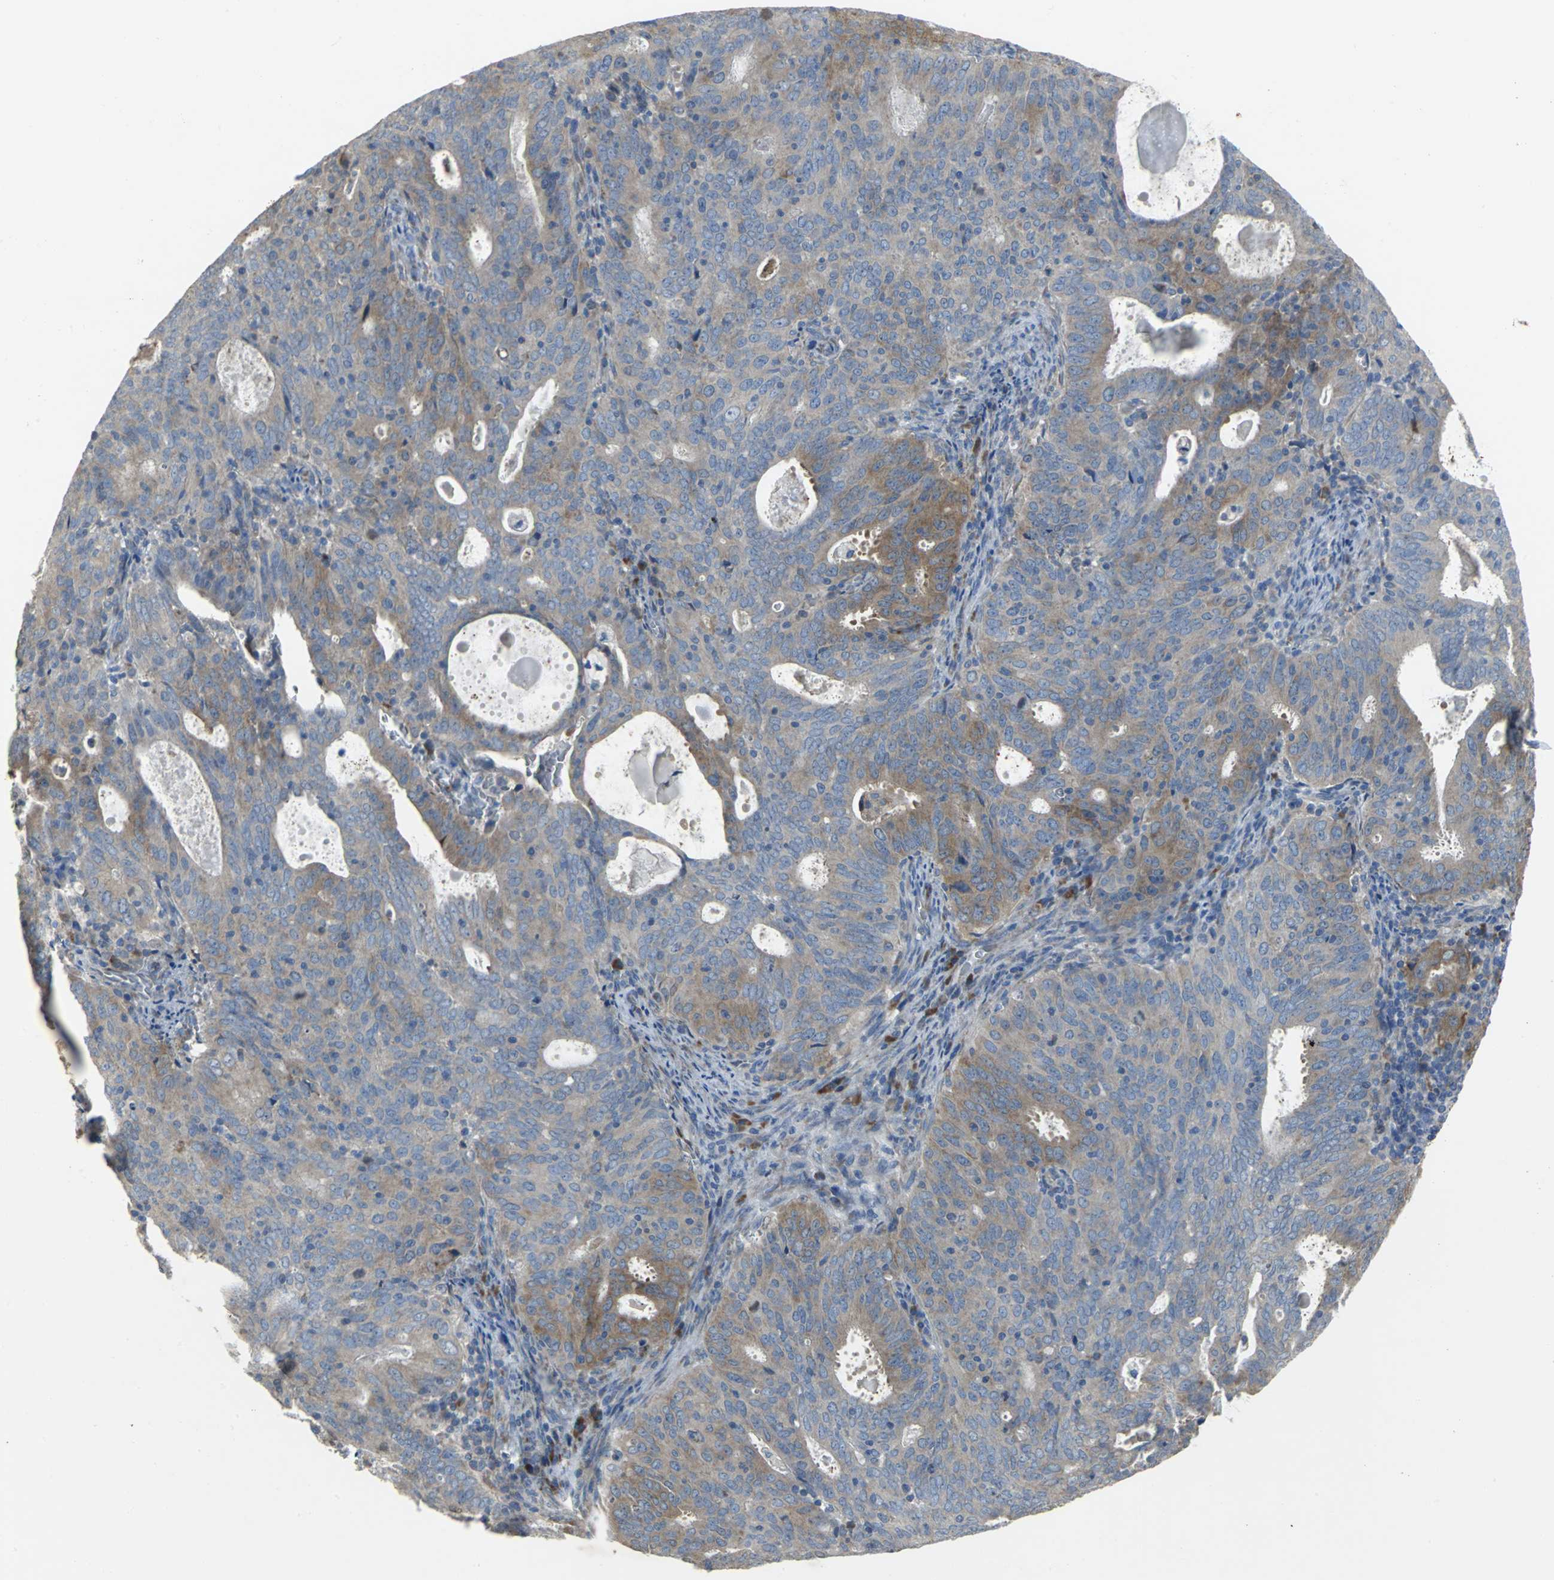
{"staining": {"intensity": "moderate", "quantity": ">75%", "location": "cytoplasmic/membranous"}, "tissue": "cervical cancer", "cell_type": "Tumor cells", "image_type": "cancer", "snomed": [{"axis": "morphology", "description": "Adenocarcinoma, NOS"}, {"axis": "topography", "description": "Cervix"}], "caption": "Brown immunohistochemical staining in cervical adenocarcinoma reveals moderate cytoplasmic/membranous staining in about >75% of tumor cells. The staining was performed using DAB (3,3'-diaminobenzidine), with brown indicating positive protein expression. Nuclei are stained blue with hematoxylin.", "gene": "EIF5A", "patient": {"sex": "female", "age": 44}}